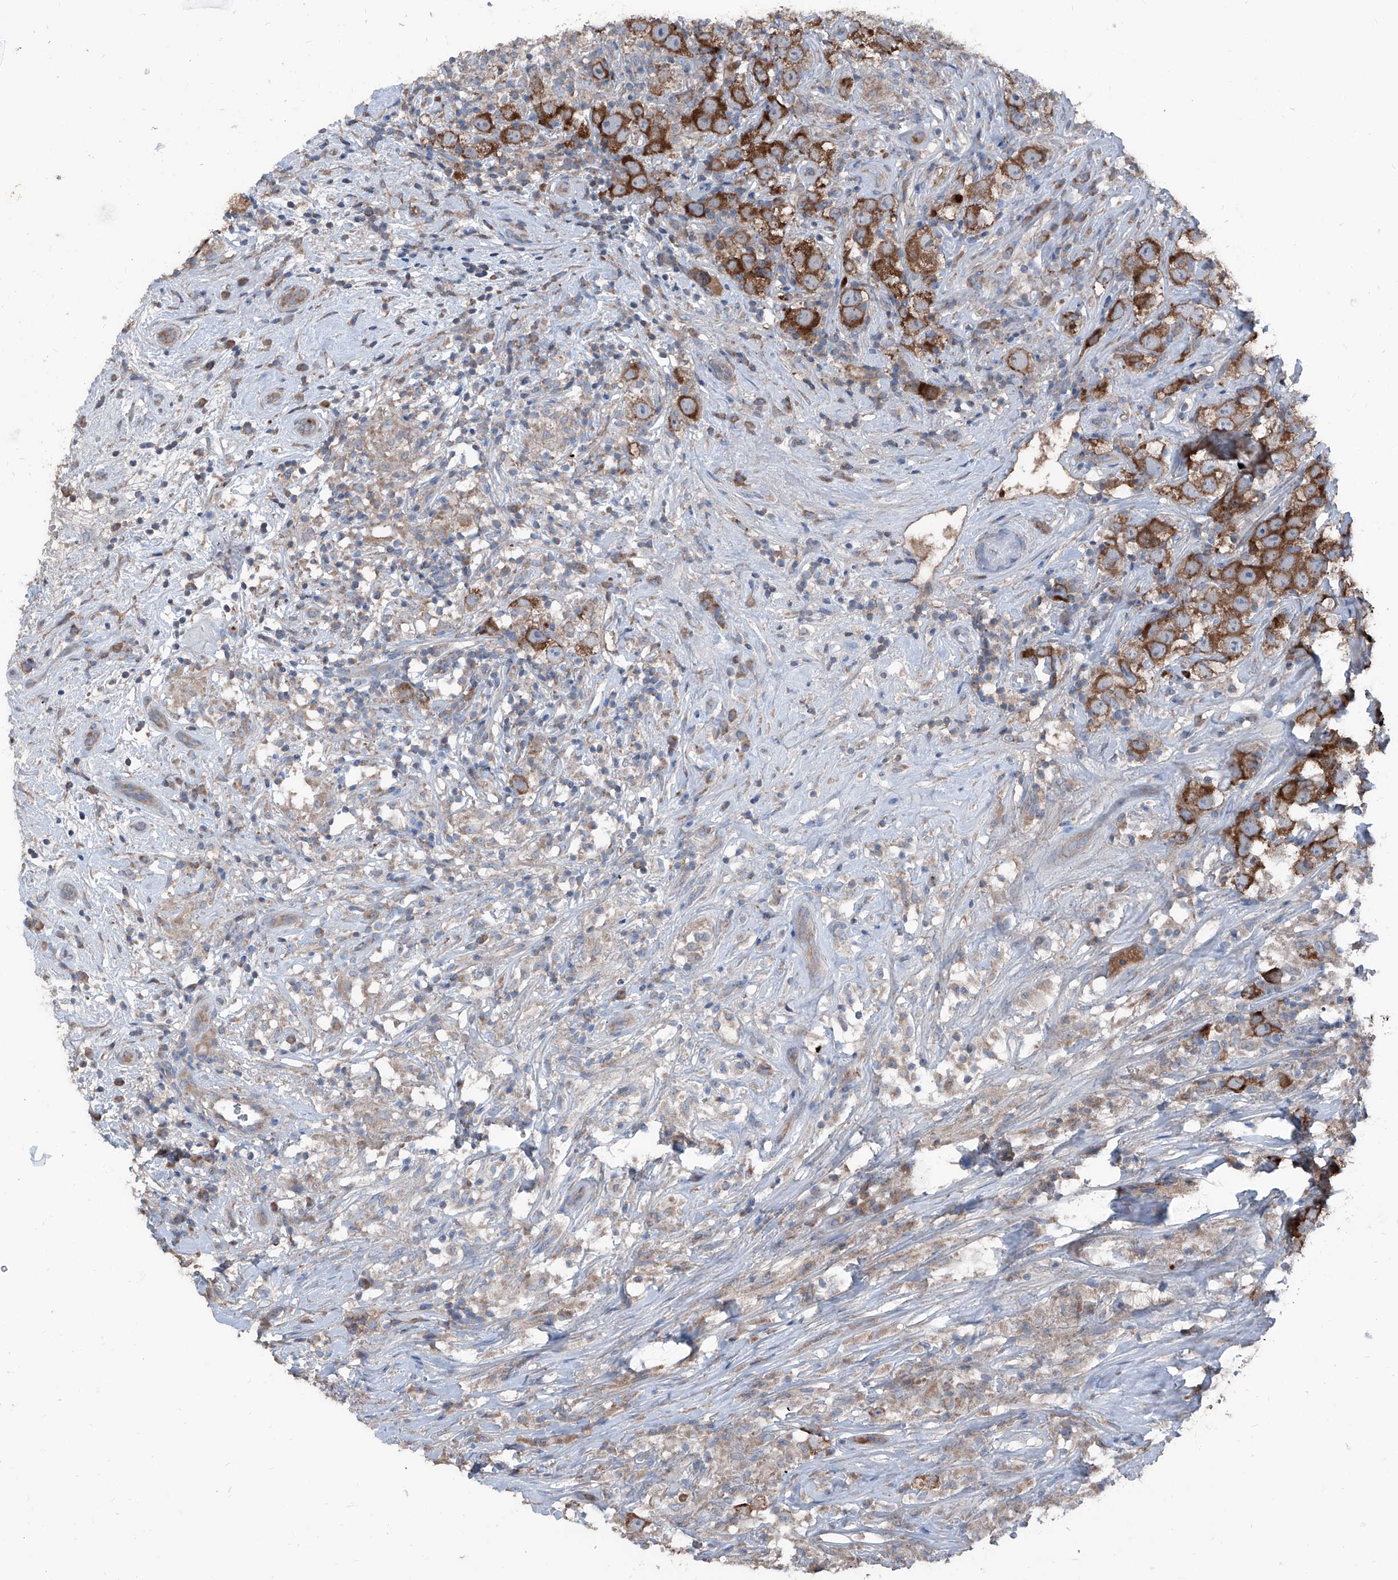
{"staining": {"intensity": "strong", "quantity": ">75%", "location": "cytoplasmic/membranous"}, "tissue": "testis cancer", "cell_type": "Tumor cells", "image_type": "cancer", "snomed": [{"axis": "morphology", "description": "Seminoma, NOS"}, {"axis": "topography", "description": "Testis"}], "caption": "Immunohistochemistry (IHC) histopathology image of neoplastic tissue: human testis cancer (seminoma) stained using immunohistochemistry shows high levels of strong protein expression localized specifically in the cytoplasmic/membranous of tumor cells, appearing as a cytoplasmic/membranous brown color.", "gene": "GPAT3", "patient": {"sex": "male", "age": 49}}